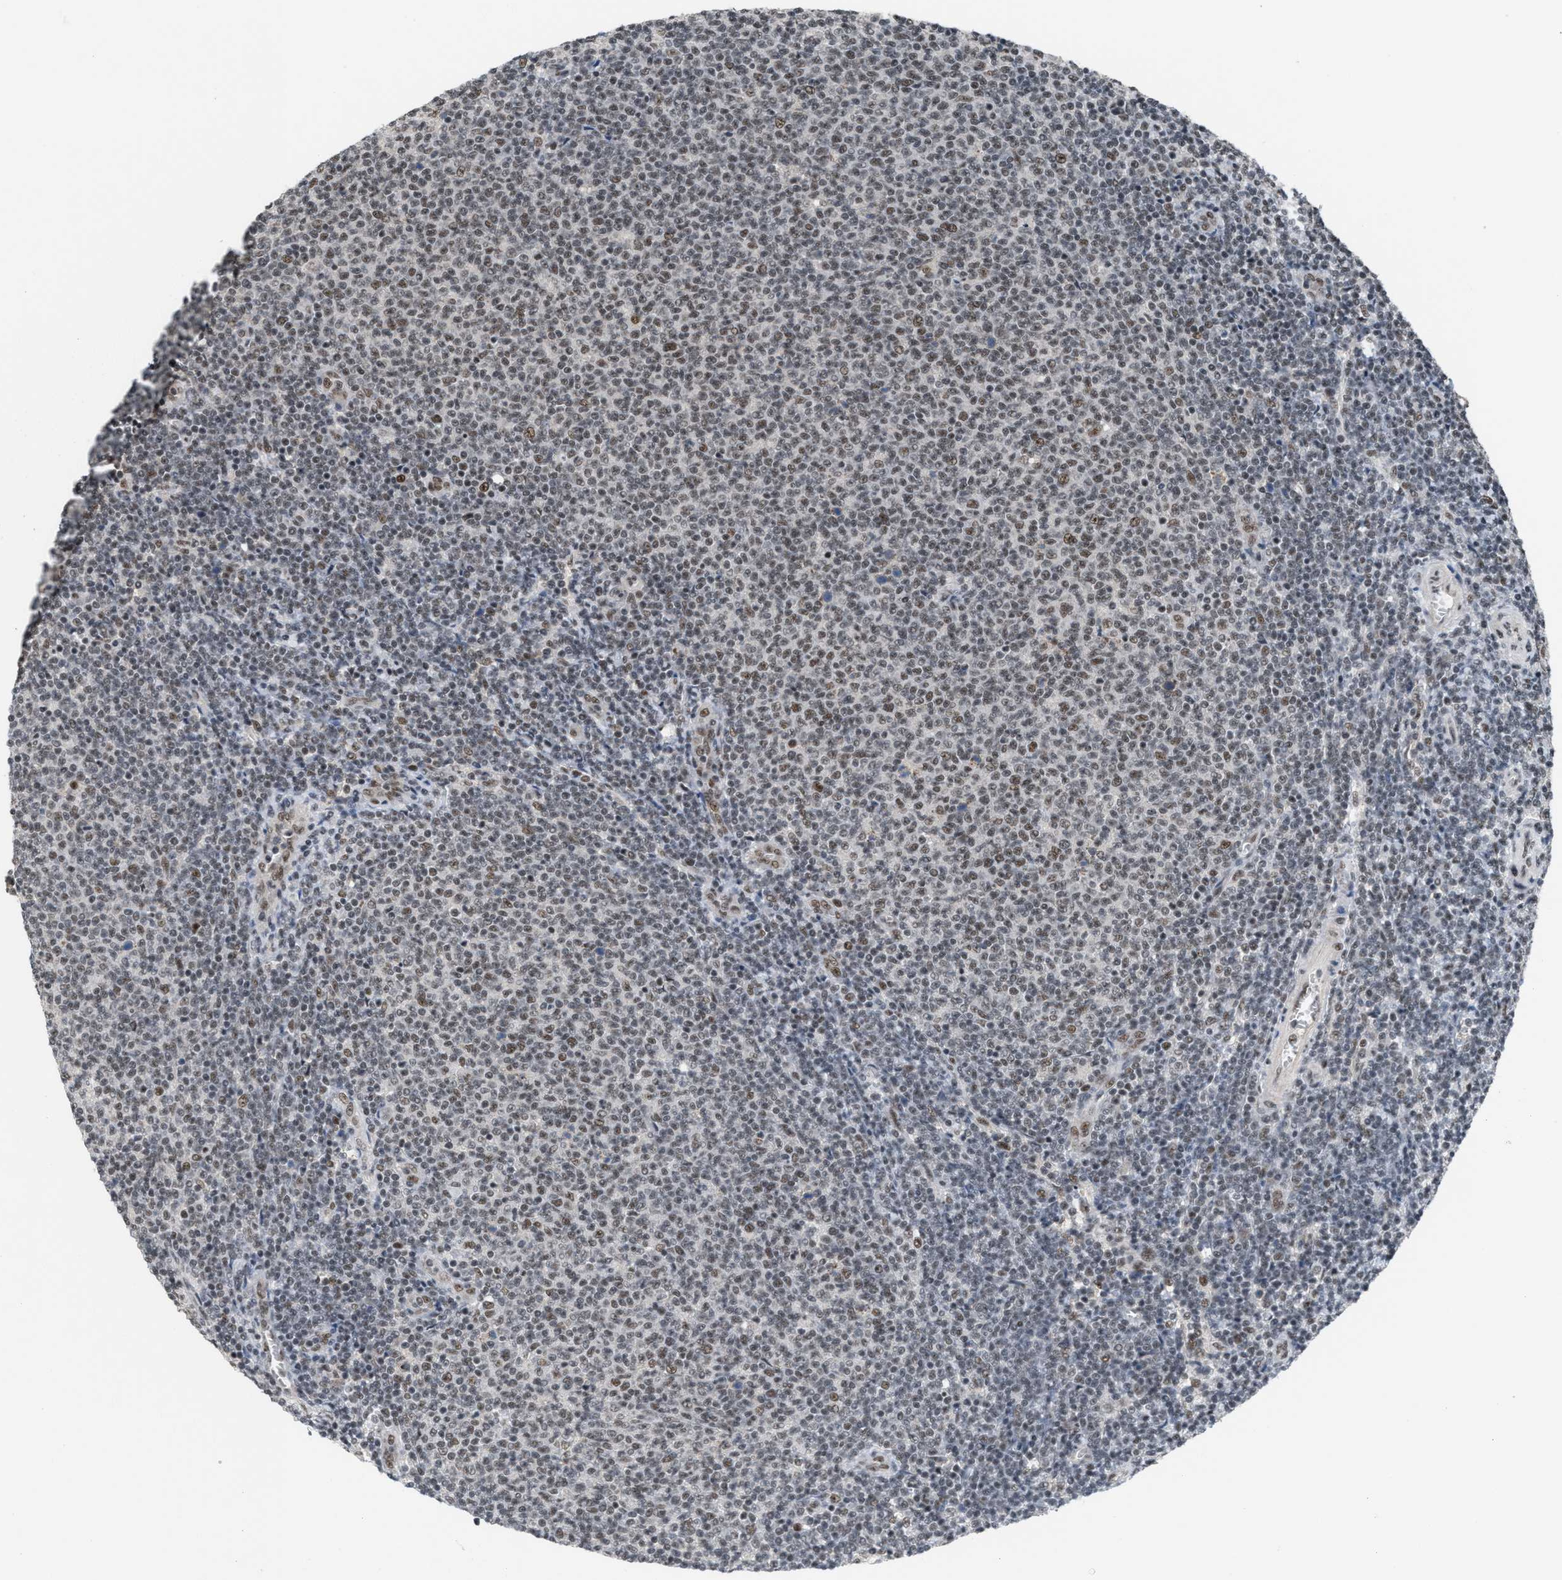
{"staining": {"intensity": "moderate", "quantity": "25%-75%", "location": "nuclear"}, "tissue": "lymphoma", "cell_type": "Tumor cells", "image_type": "cancer", "snomed": [{"axis": "morphology", "description": "Malignant lymphoma, non-Hodgkin's type, Low grade"}, {"axis": "topography", "description": "Lymph node"}], "caption": "A photomicrograph of lymphoma stained for a protein demonstrates moderate nuclear brown staining in tumor cells. The staining is performed using DAB brown chromogen to label protein expression. The nuclei are counter-stained blue using hematoxylin.", "gene": "PRPF4", "patient": {"sex": "male", "age": 66}}